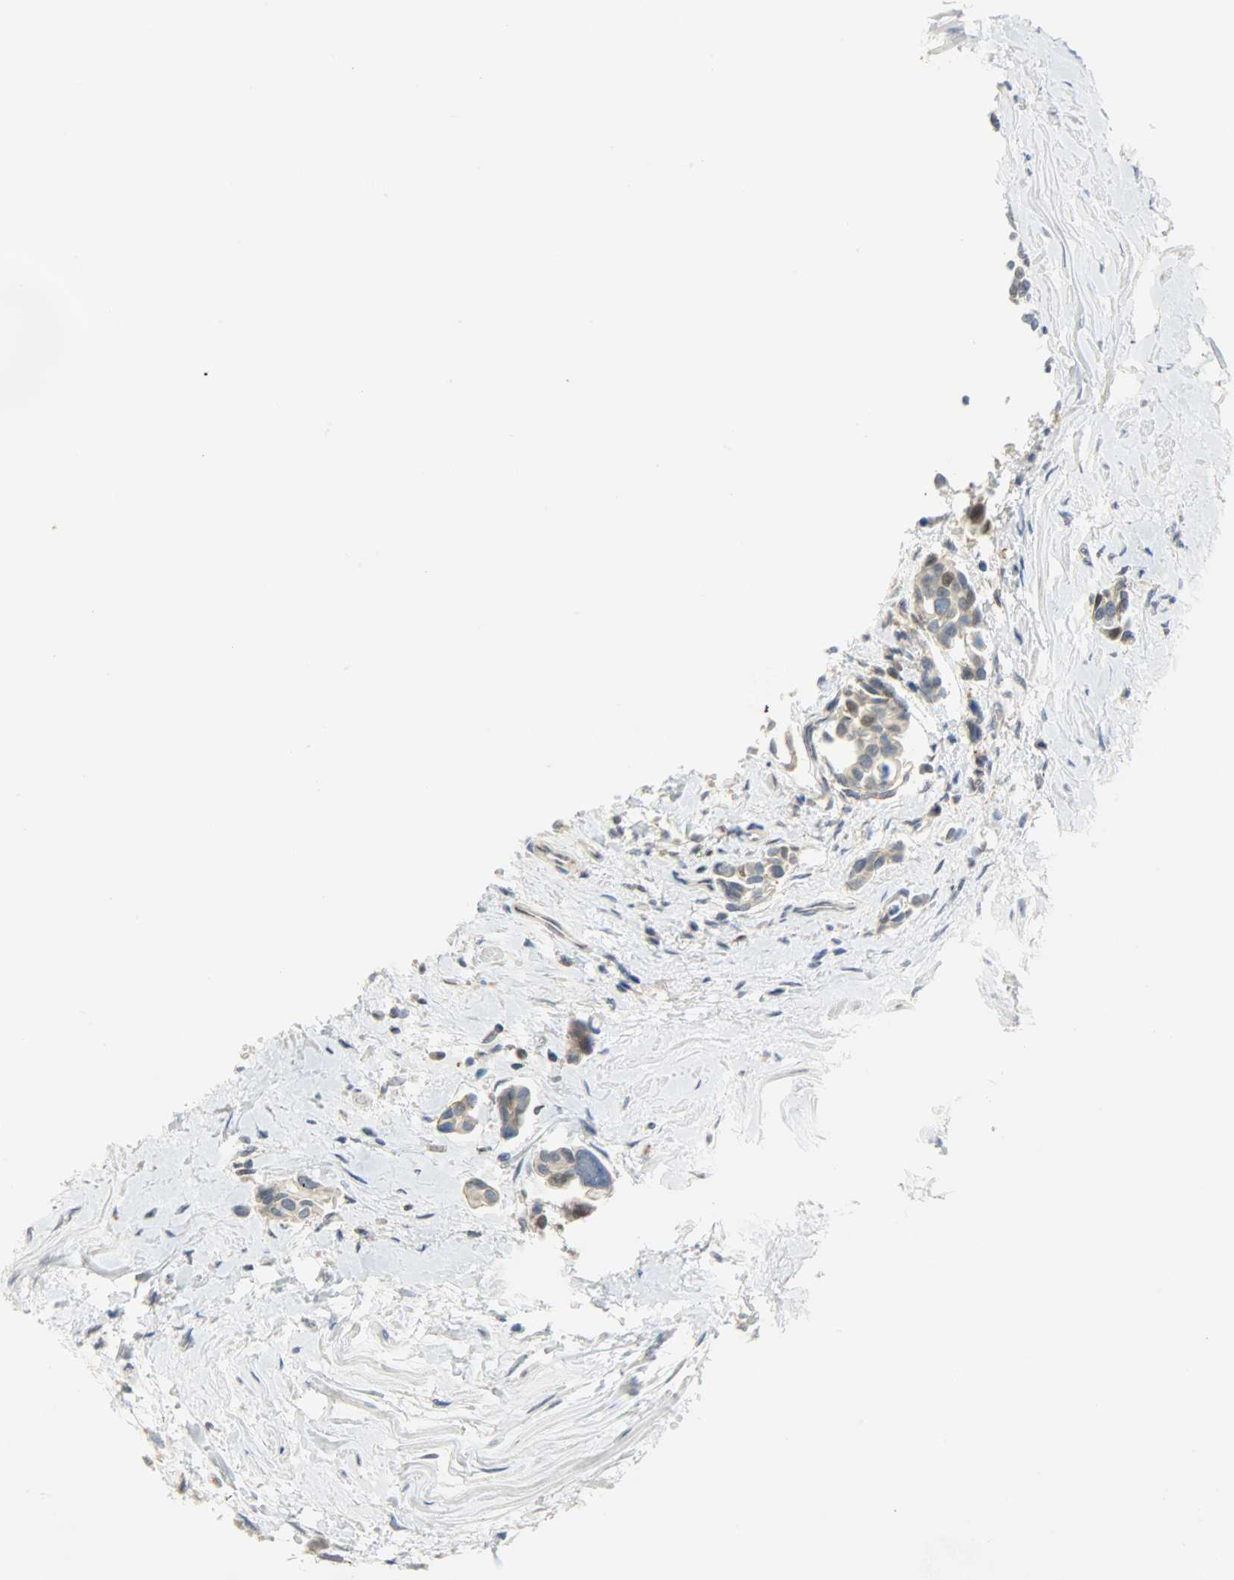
{"staining": {"intensity": "weak", "quantity": ">75%", "location": "cytoplasmic/membranous,nuclear"}, "tissue": "urothelial cancer", "cell_type": "Tumor cells", "image_type": "cancer", "snomed": [{"axis": "morphology", "description": "Urothelial carcinoma, High grade"}, {"axis": "topography", "description": "Urinary bladder"}], "caption": "Immunohistochemical staining of human urothelial carcinoma (high-grade) displays weak cytoplasmic/membranous and nuclear protein staining in approximately >75% of tumor cells. Using DAB (brown) and hematoxylin (blue) stains, captured at high magnification using brightfield microscopy.", "gene": "GIT2", "patient": {"sex": "male", "age": 78}}